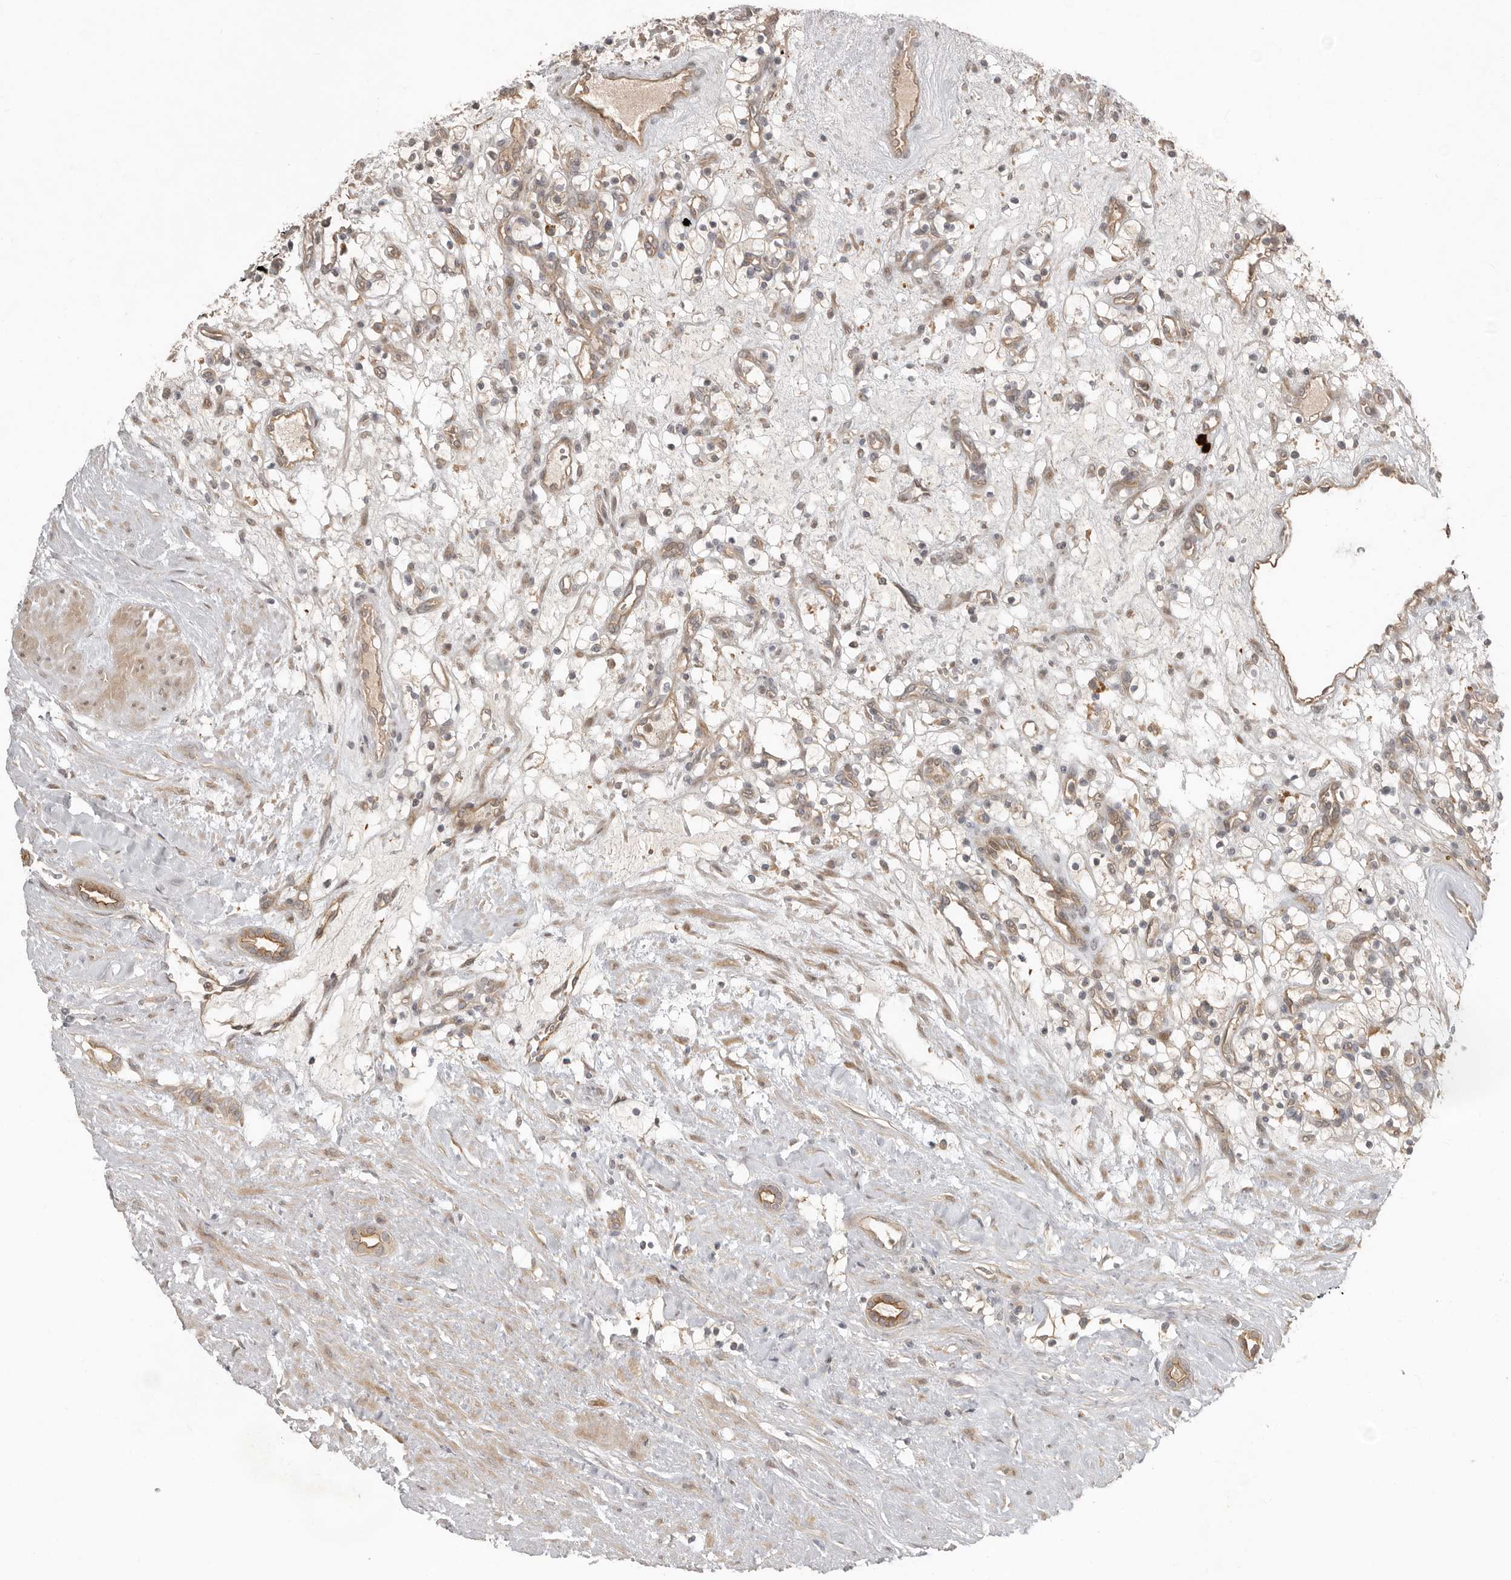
{"staining": {"intensity": "weak", "quantity": "<25%", "location": "cytoplasmic/membranous"}, "tissue": "renal cancer", "cell_type": "Tumor cells", "image_type": "cancer", "snomed": [{"axis": "morphology", "description": "Adenocarcinoma, NOS"}, {"axis": "topography", "description": "Kidney"}], "caption": "An image of adenocarcinoma (renal) stained for a protein exhibits no brown staining in tumor cells.", "gene": "TEAD3", "patient": {"sex": "female", "age": 57}}